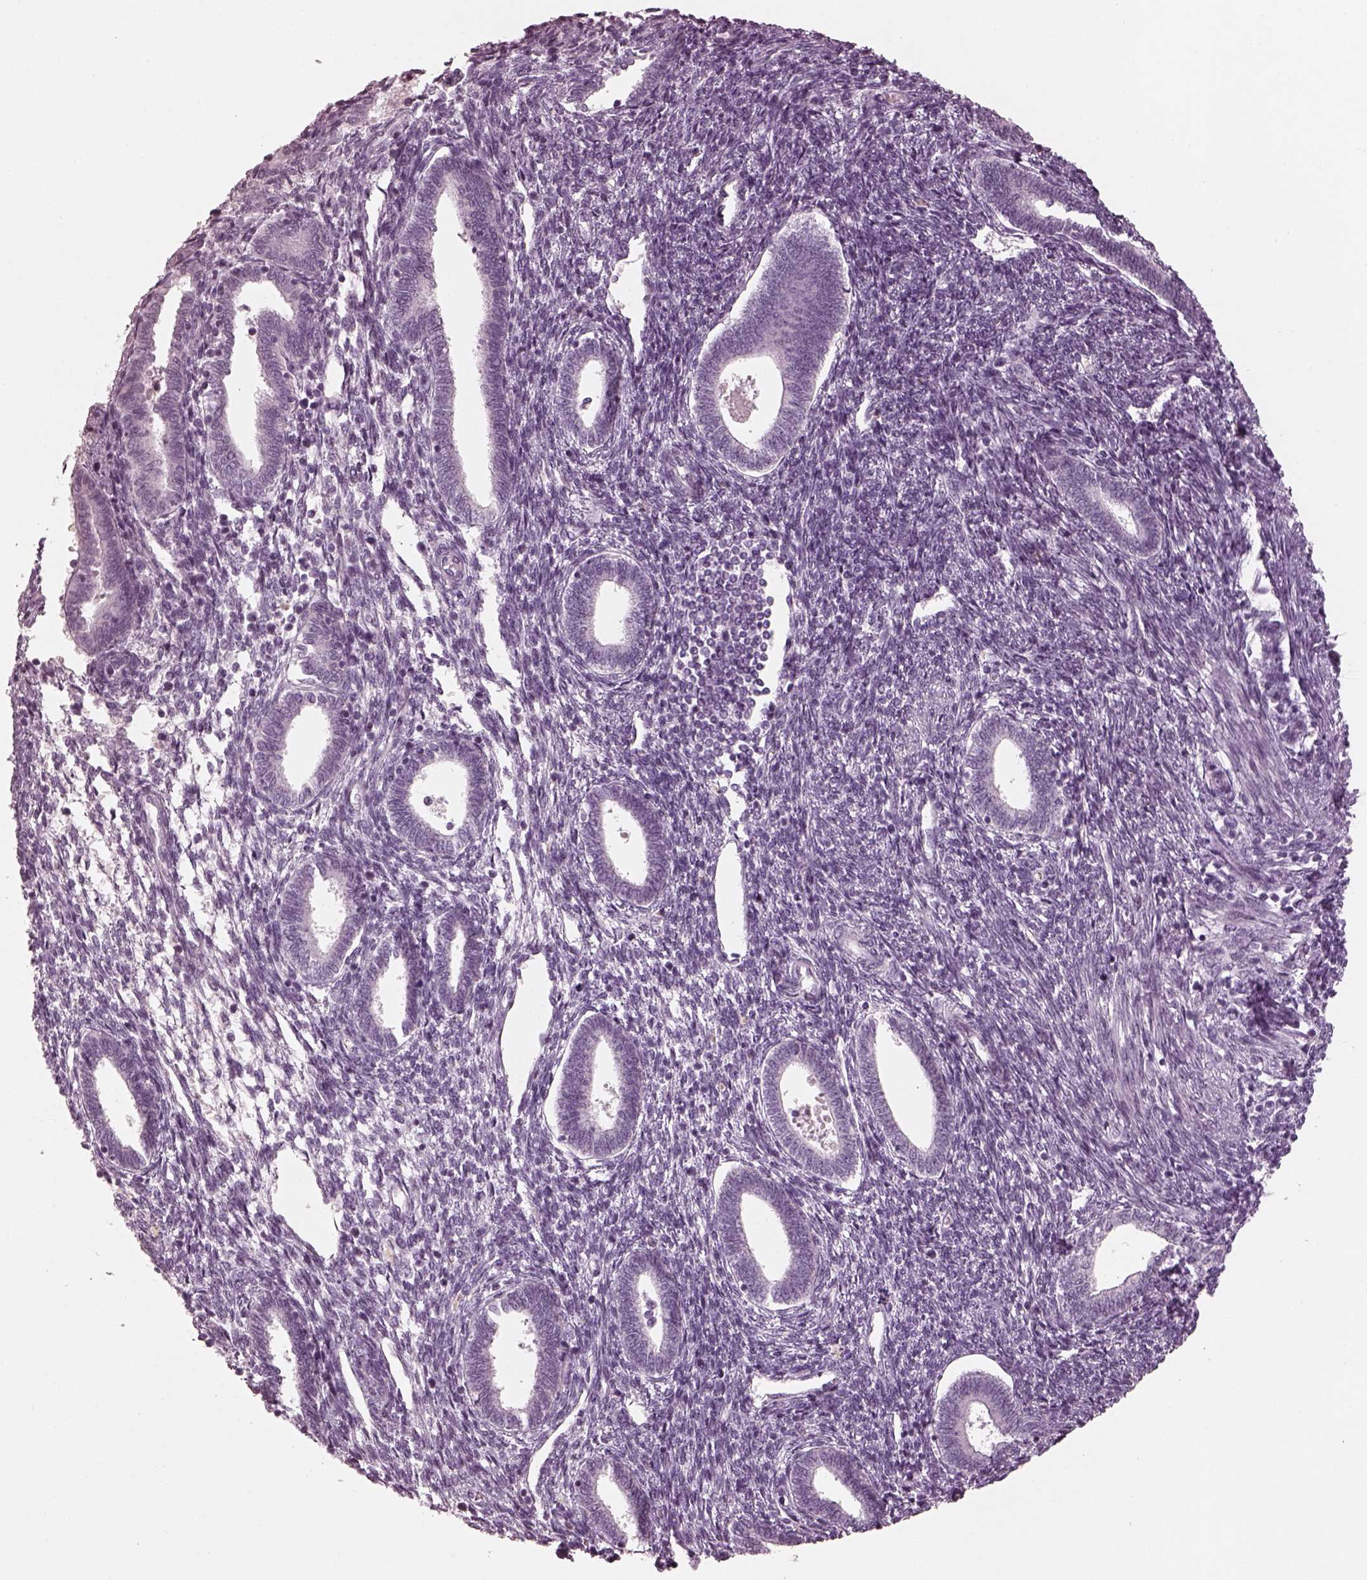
{"staining": {"intensity": "negative", "quantity": "none", "location": "none"}, "tissue": "endometrium", "cell_type": "Cells in endometrial stroma", "image_type": "normal", "snomed": [{"axis": "morphology", "description": "Normal tissue, NOS"}, {"axis": "topography", "description": "Endometrium"}], "caption": "Immunohistochemical staining of normal endometrium demonstrates no significant staining in cells in endometrial stroma.", "gene": "ENSG00000289258", "patient": {"sex": "female", "age": 42}}